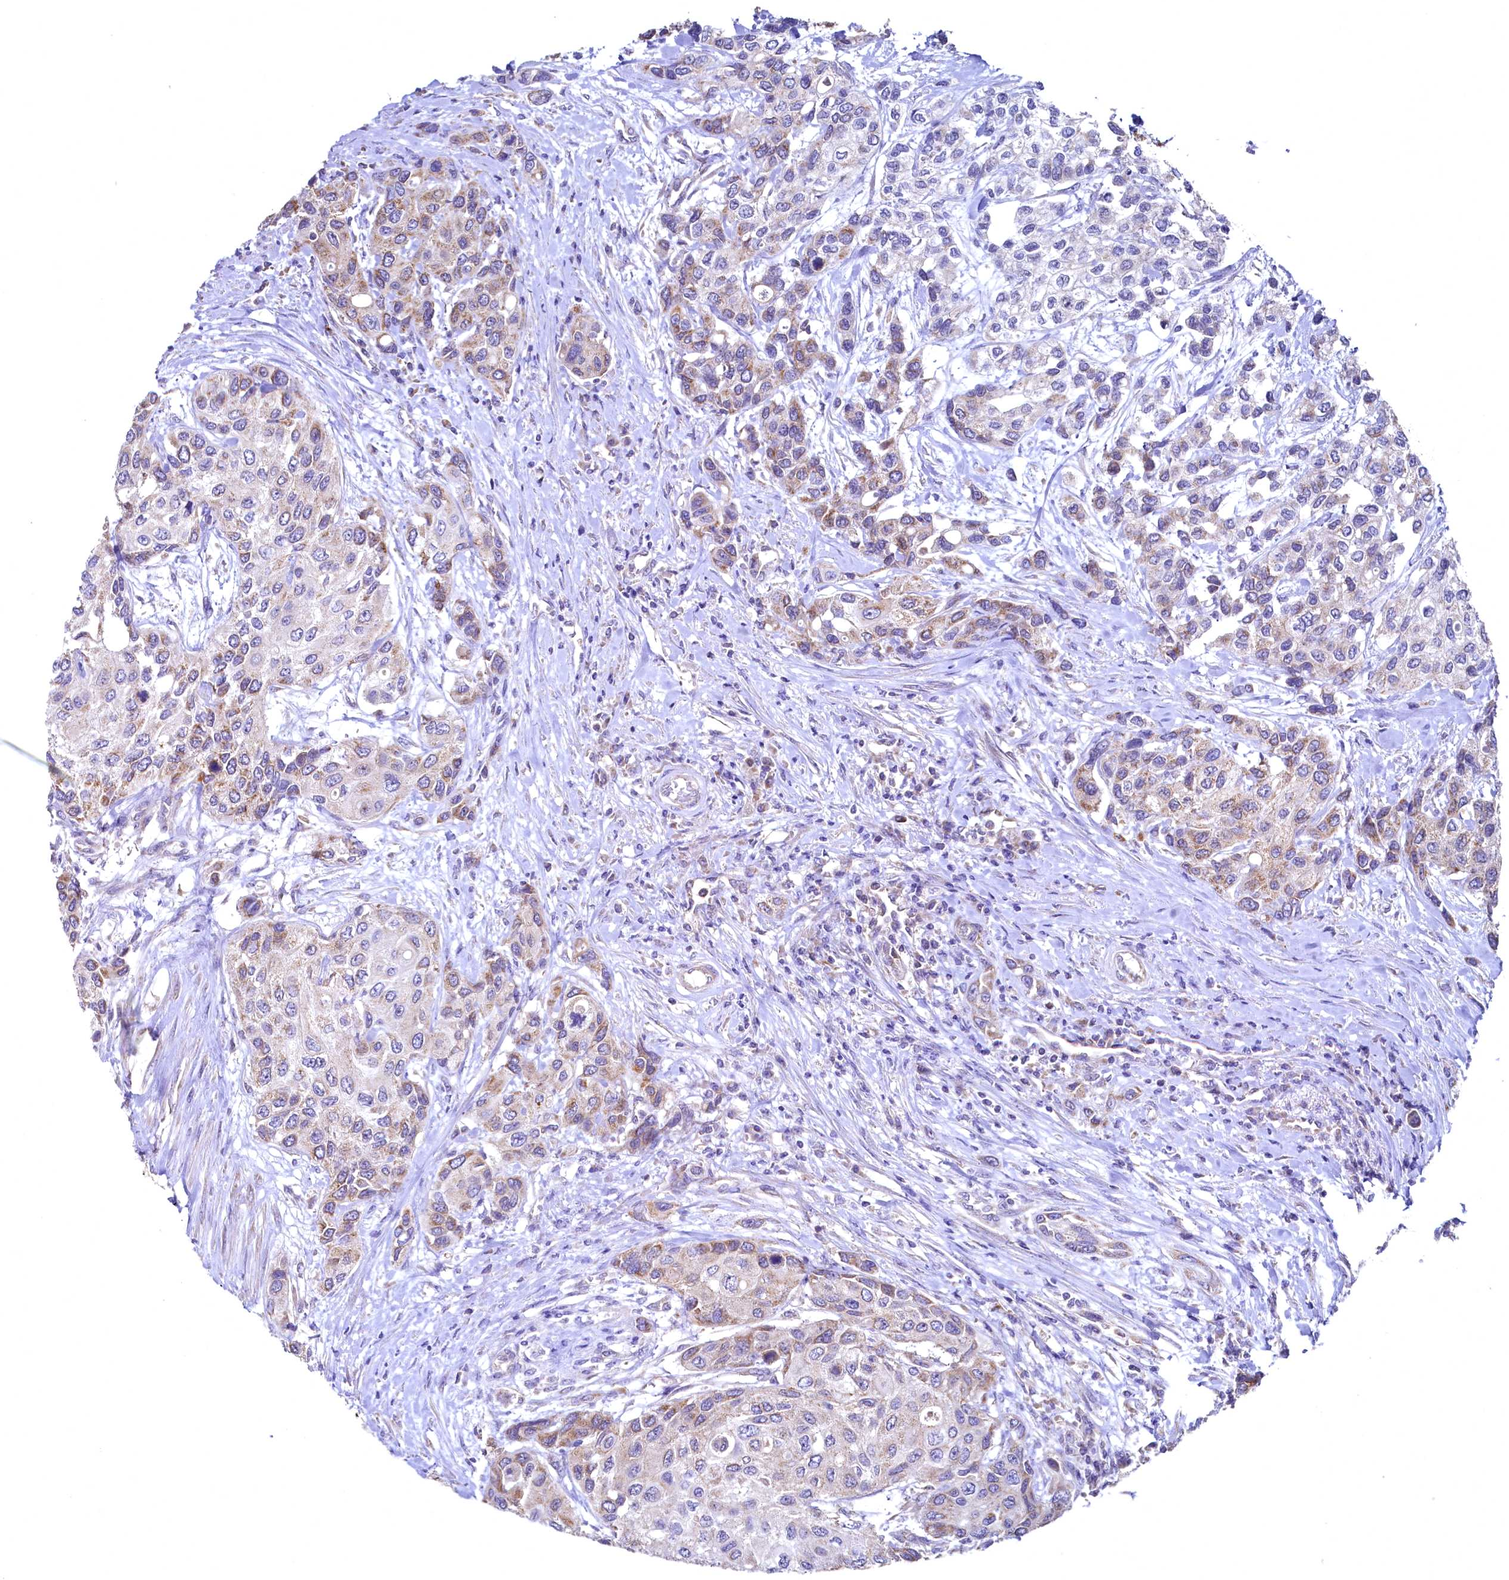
{"staining": {"intensity": "moderate", "quantity": "25%-75%", "location": "cytoplasmic/membranous"}, "tissue": "urothelial cancer", "cell_type": "Tumor cells", "image_type": "cancer", "snomed": [{"axis": "morphology", "description": "Normal tissue, NOS"}, {"axis": "morphology", "description": "Urothelial carcinoma, High grade"}, {"axis": "topography", "description": "Vascular tissue"}, {"axis": "topography", "description": "Urinary bladder"}], "caption": "Protein staining demonstrates moderate cytoplasmic/membranous positivity in approximately 25%-75% of tumor cells in high-grade urothelial carcinoma.", "gene": "MRPL57", "patient": {"sex": "female", "age": 56}}